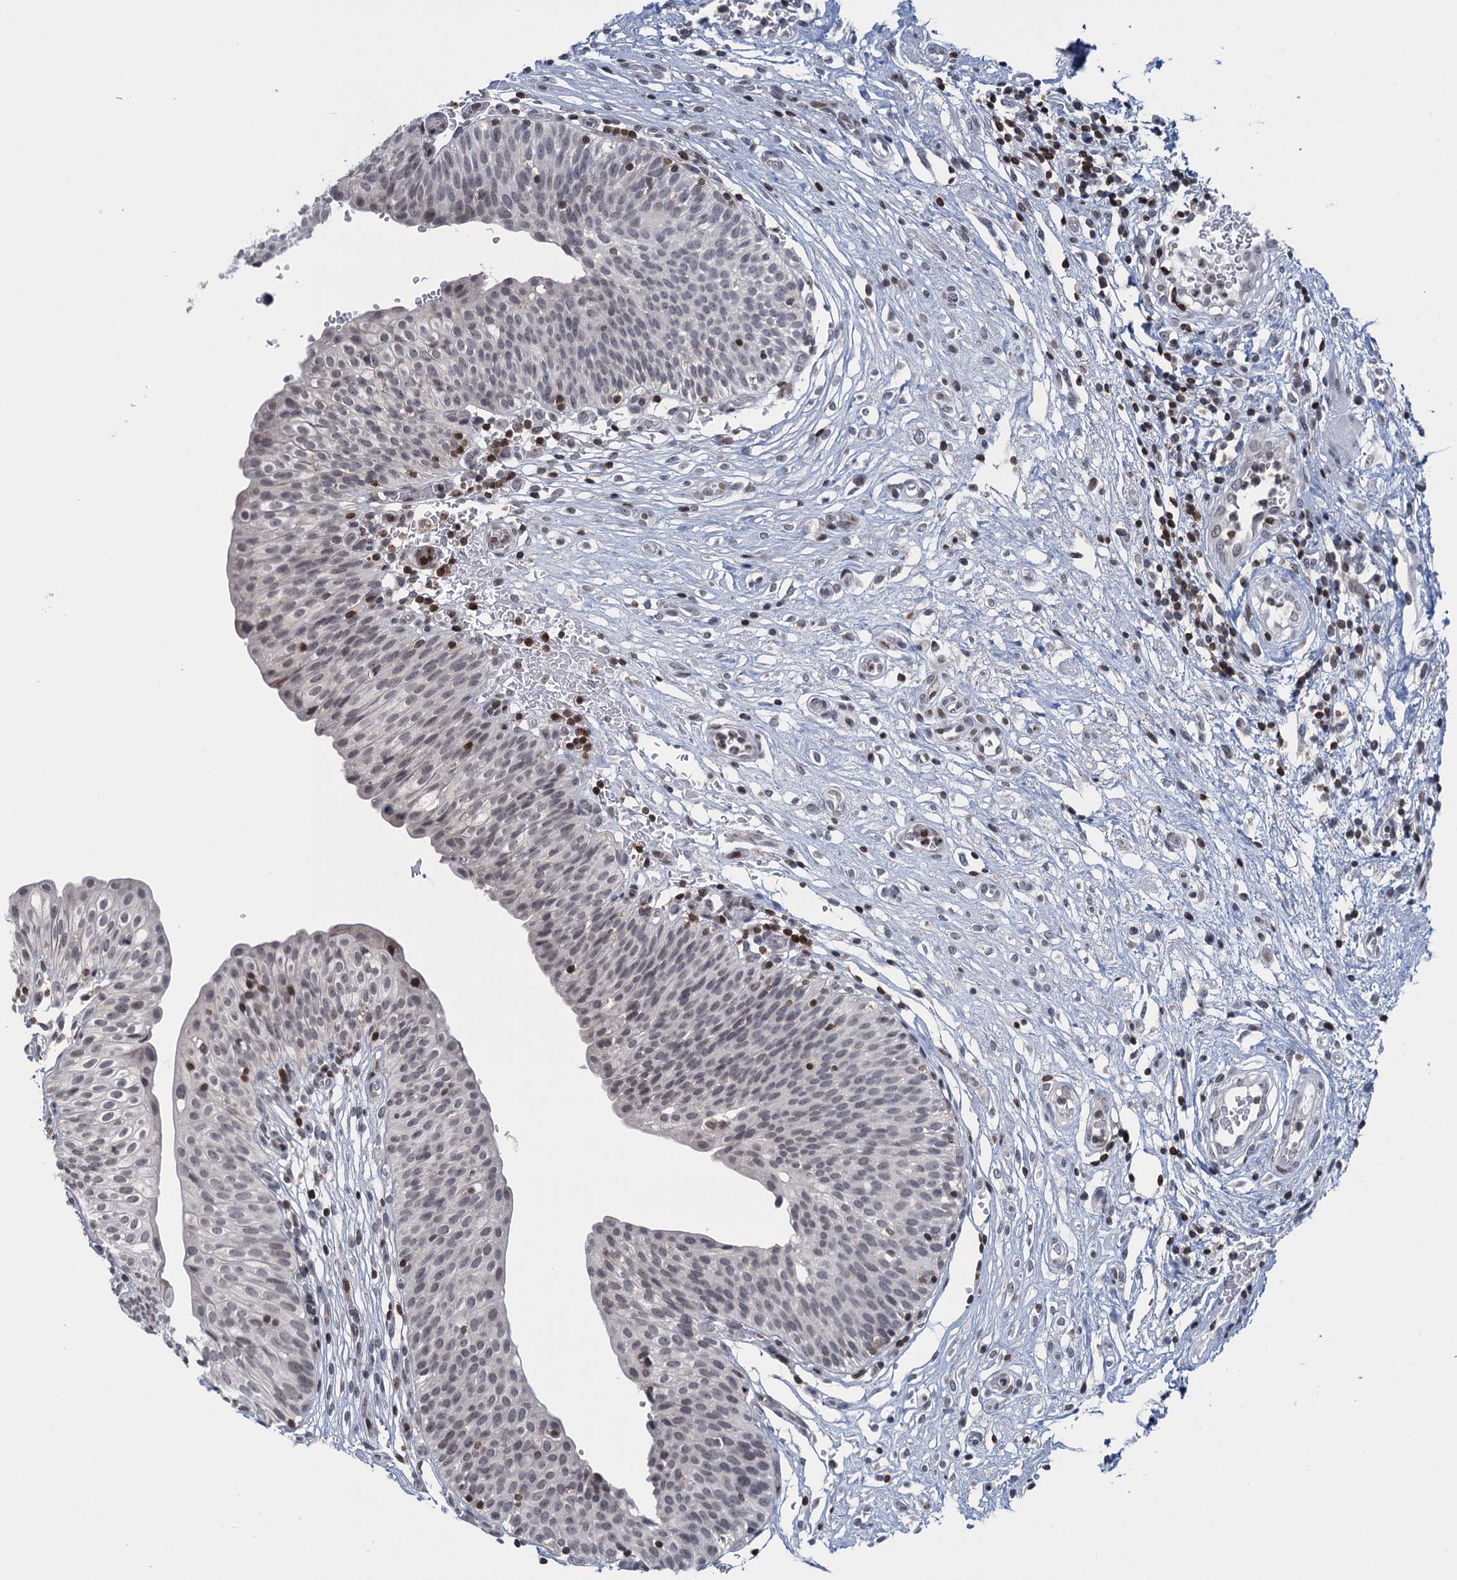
{"staining": {"intensity": "negative", "quantity": "none", "location": "none"}, "tissue": "urinary bladder", "cell_type": "Urothelial cells", "image_type": "normal", "snomed": [{"axis": "morphology", "description": "Normal tissue, NOS"}, {"axis": "topography", "description": "Urinary bladder"}], "caption": "Immunohistochemistry histopathology image of normal urinary bladder stained for a protein (brown), which exhibits no expression in urothelial cells. (Stains: DAB immunohistochemistry (IHC) with hematoxylin counter stain, Microscopy: brightfield microscopy at high magnification).", "gene": "FYB1", "patient": {"sex": "male", "age": 55}}